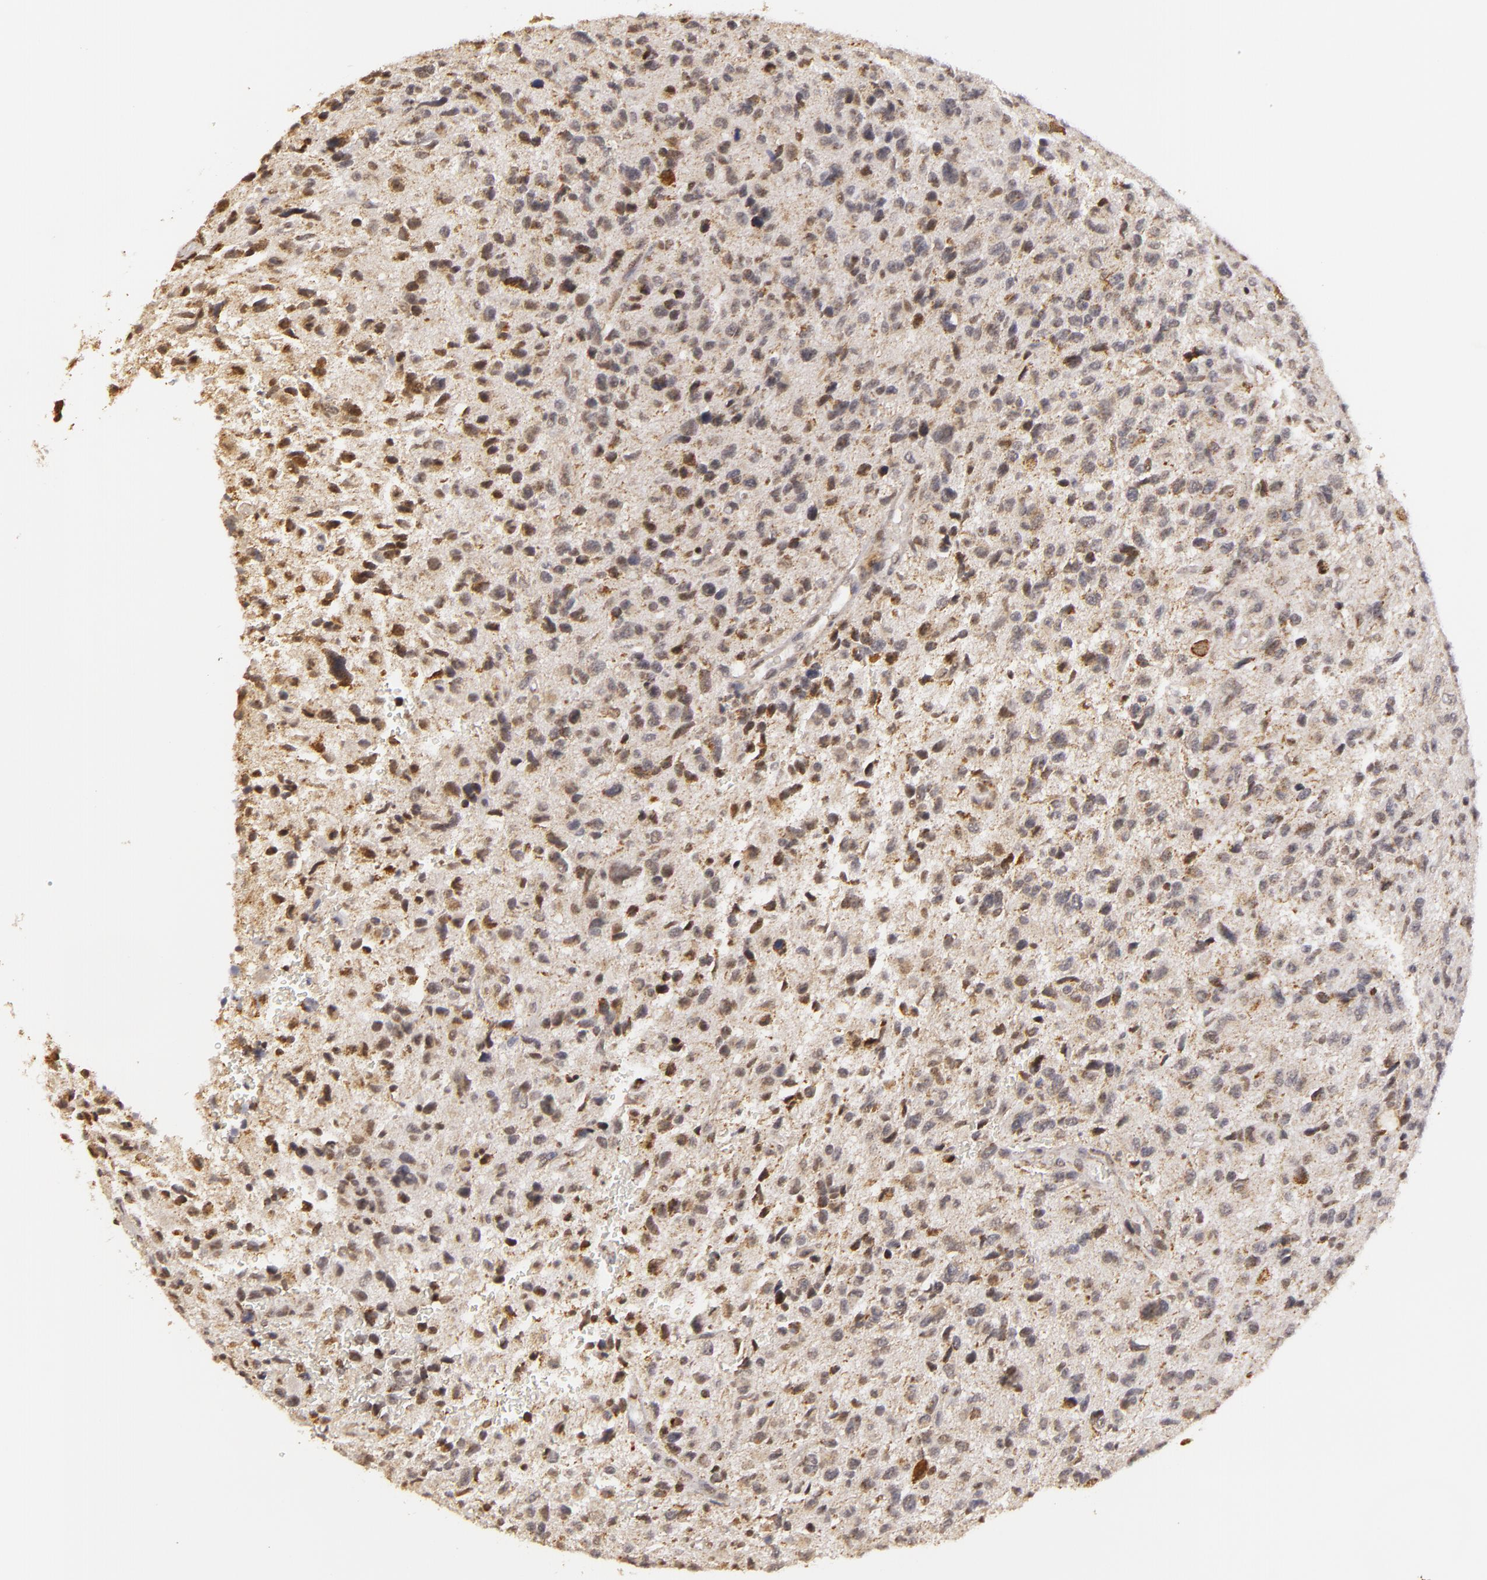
{"staining": {"intensity": "moderate", "quantity": "25%-75%", "location": "nuclear"}, "tissue": "glioma", "cell_type": "Tumor cells", "image_type": "cancer", "snomed": [{"axis": "morphology", "description": "Glioma, malignant, High grade"}, {"axis": "topography", "description": "Brain"}], "caption": "Glioma was stained to show a protein in brown. There is medium levels of moderate nuclear positivity in about 25%-75% of tumor cells.", "gene": "MXD1", "patient": {"sex": "female", "age": 60}}